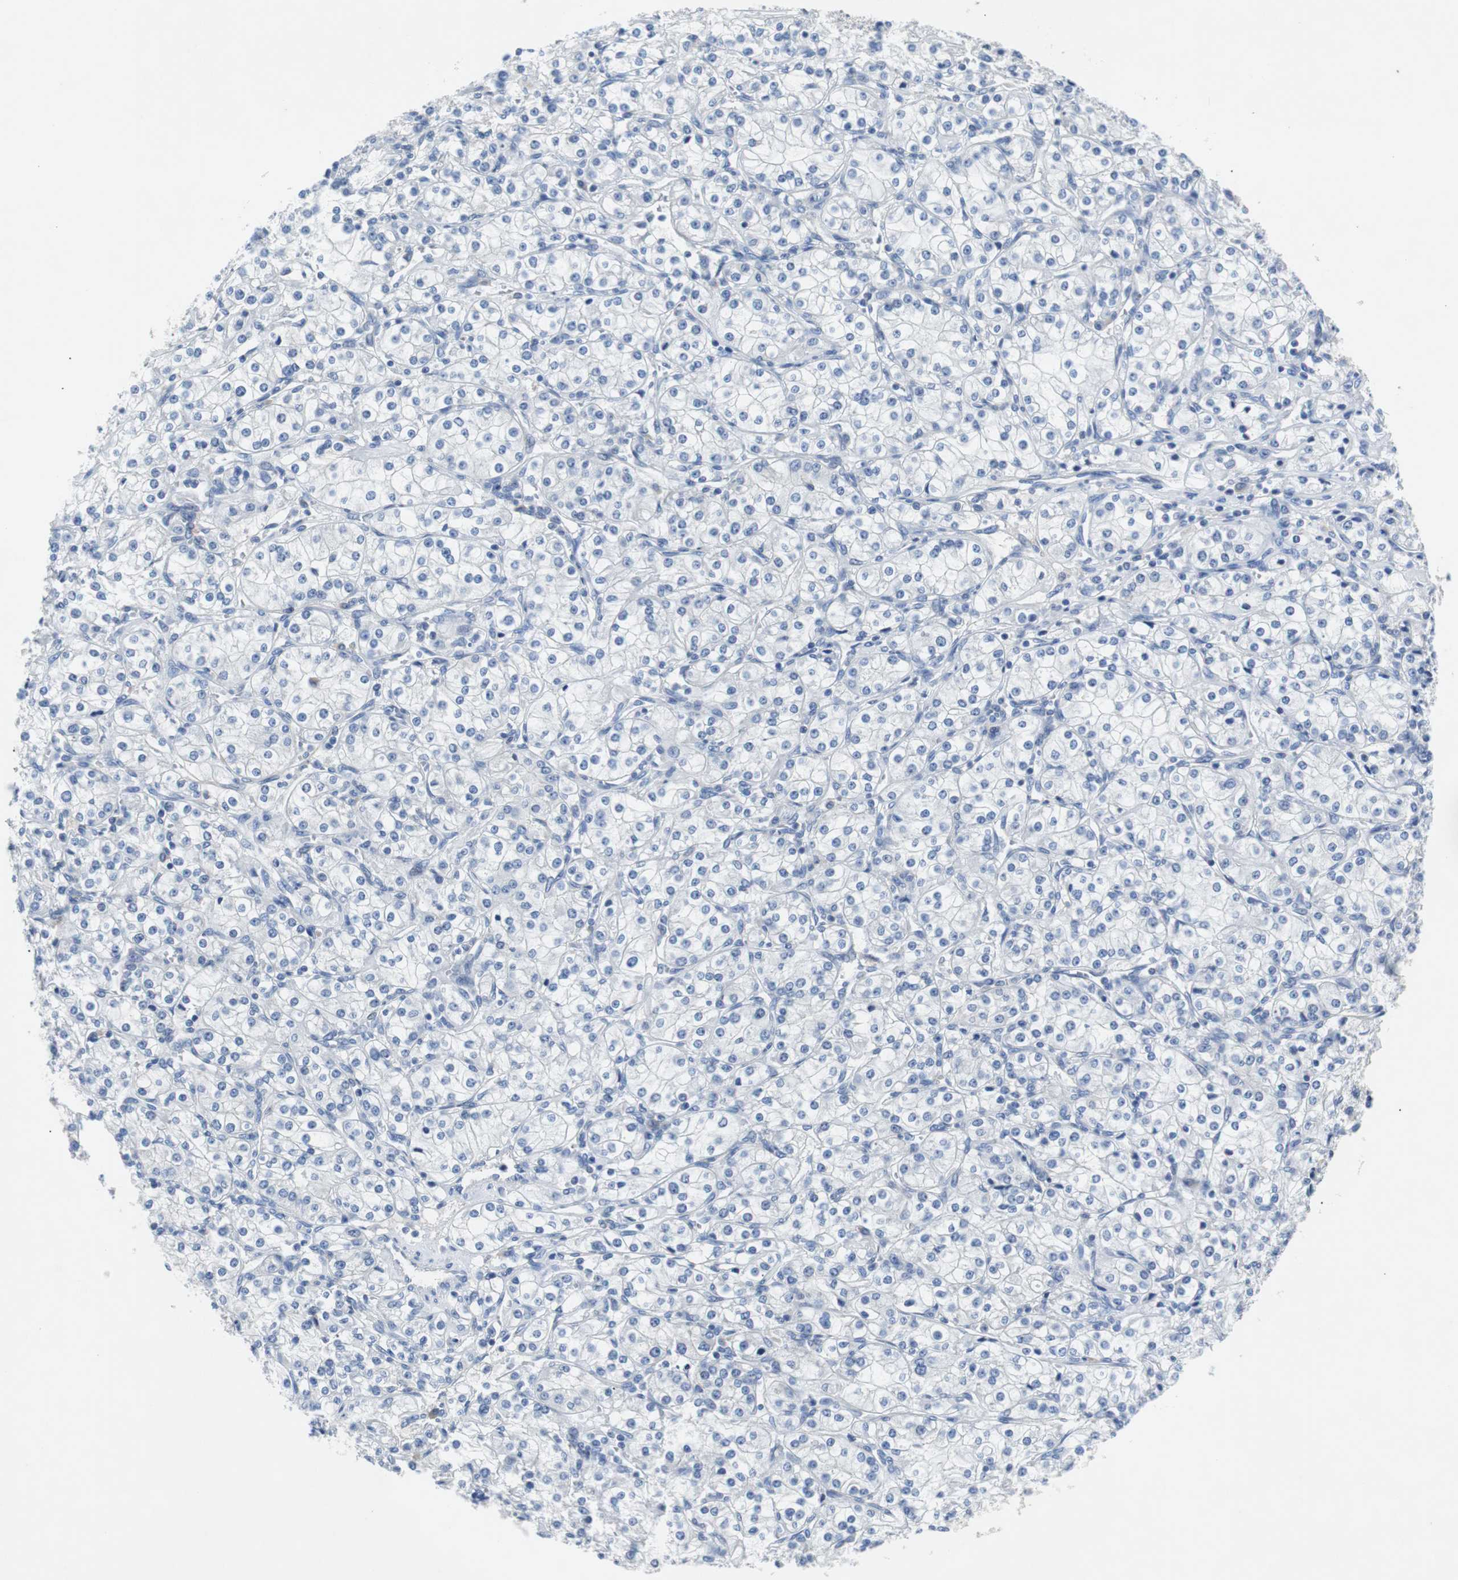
{"staining": {"intensity": "negative", "quantity": "none", "location": "none"}, "tissue": "renal cancer", "cell_type": "Tumor cells", "image_type": "cancer", "snomed": [{"axis": "morphology", "description": "Adenocarcinoma, NOS"}, {"axis": "topography", "description": "Kidney"}], "caption": "Renal cancer (adenocarcinoma) stained for a protein using IHC exhibits no positivity tumor cells.", "gene": "EEF2K", "patient": {"sex": "male", "age": 77}}